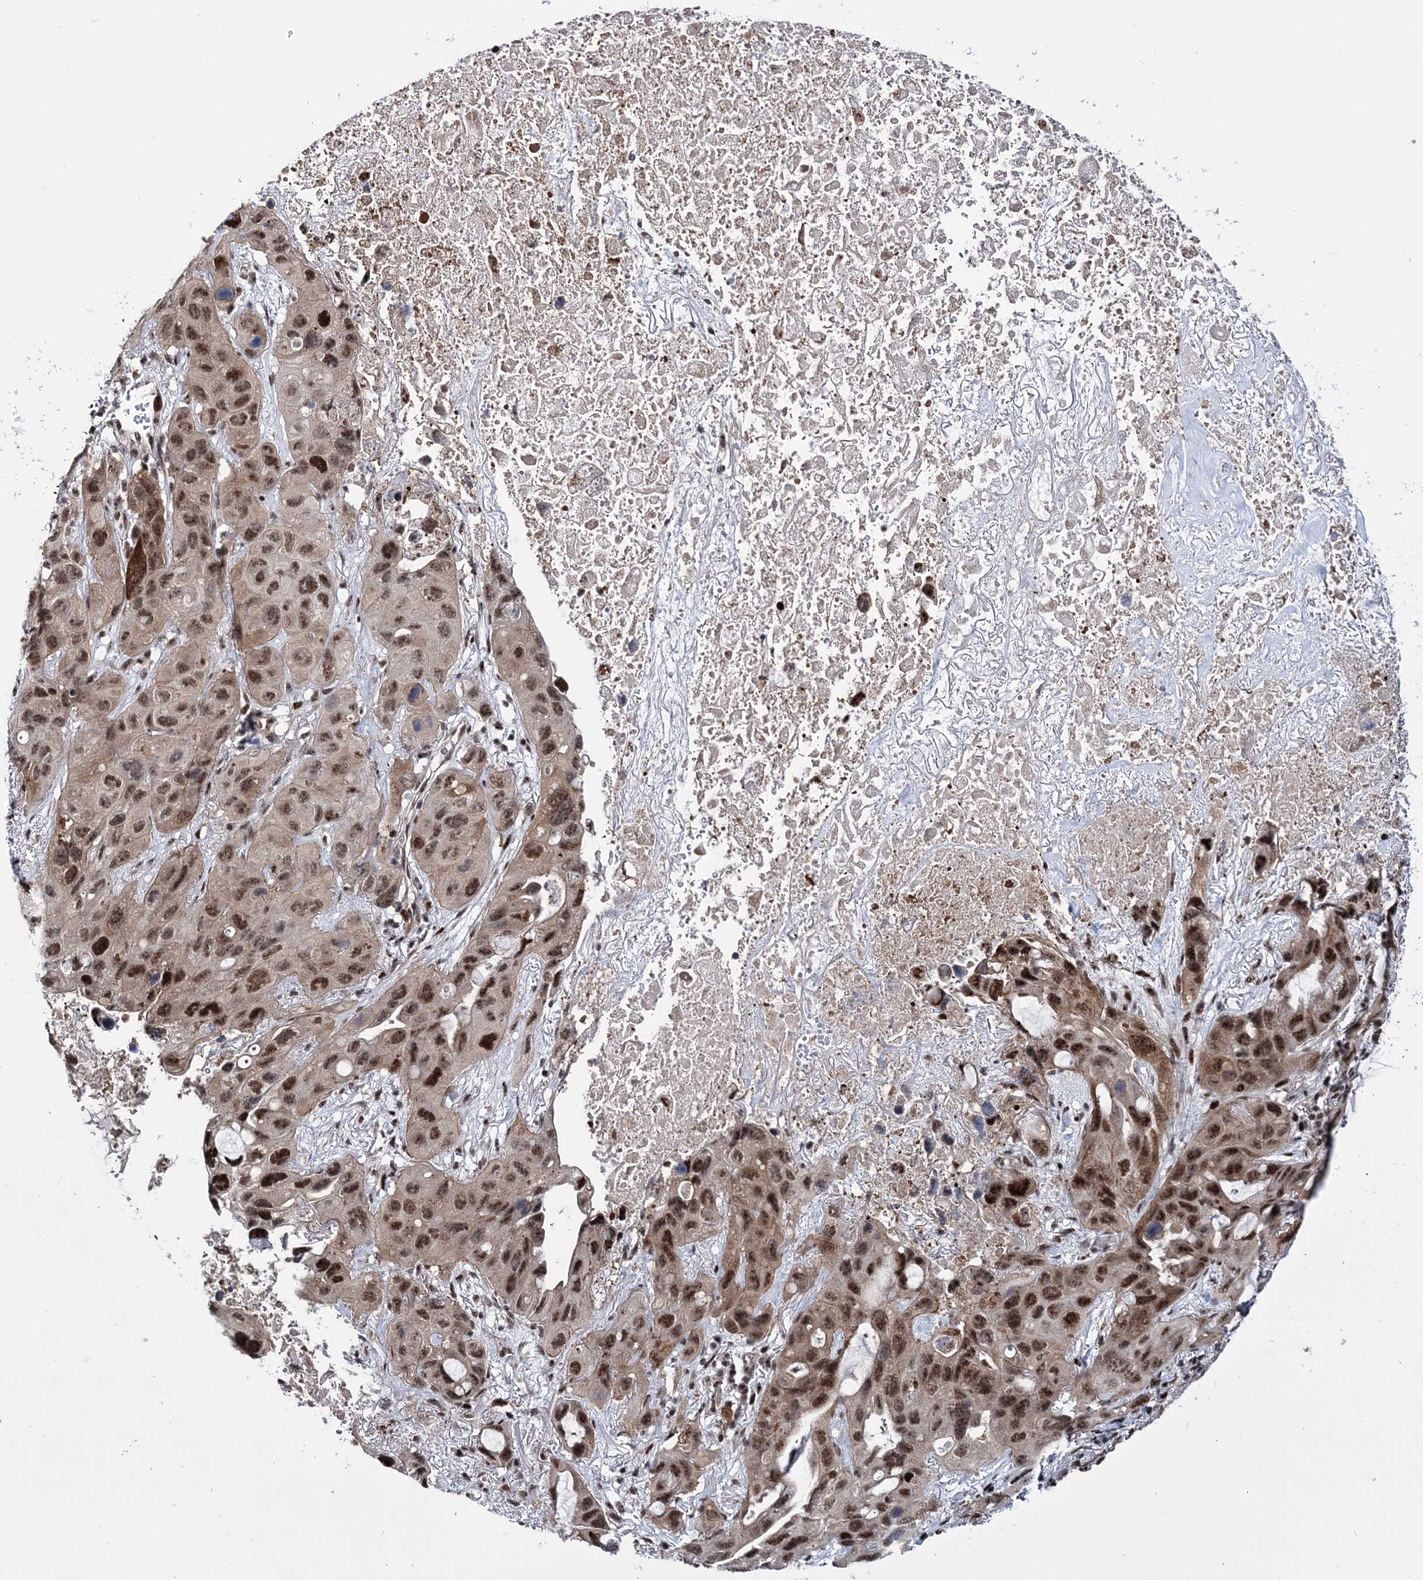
{"staining": {"intensity": "strong", "quantity": ">75%", "location": "nuclear"}, "tissue": "lung cancer", "cell_type": "Tumor cells", "image_type": "cancer", "snomed": [{"axis": "morphology", "description": "Squamous cell carcinoma, NOS"}, {"axis": "topography", "description": "Lung"}], "caption": "High-magnification brightfield microscopy of lung cancer (squamous cell carcinoma) stained with DAB (brown) and counterstained with hematoxylin (blue). tumor cells exhibit strong nuclear positivity is present in about>75% of cells.", "gene": "TATDN2", "patient": {"sex": "female", "age": 73}}